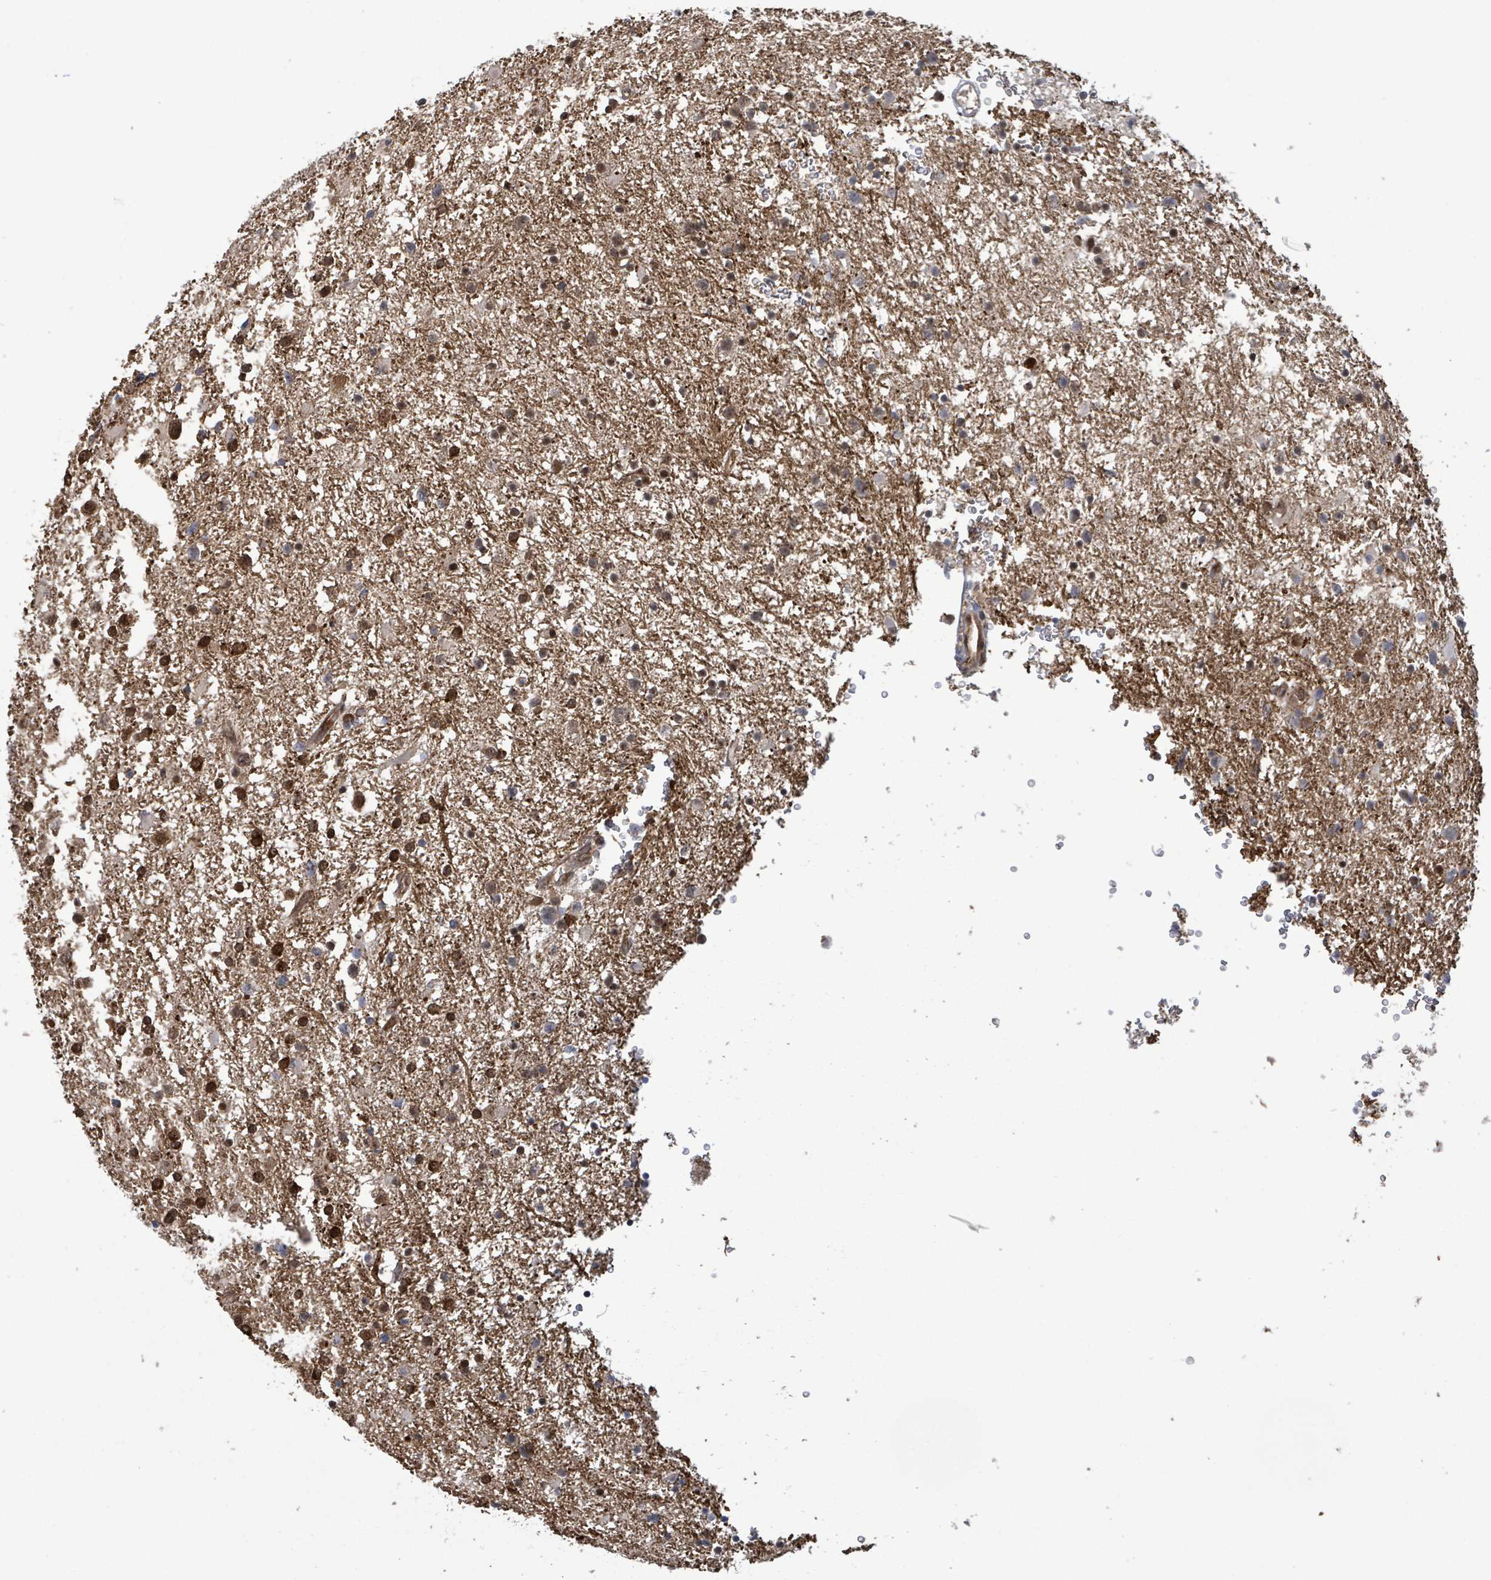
{"staining": {"intensity": "strong", "quantity": ">75%", "location": "cytoplasmic/membranous,nuclear"}, "tissue": "glioma", "cell_type": "Tumor cells", "image_type": "cancer", "snomed": [{"axis": "morphology", "description": "Glioma, malignant, Low grade"}, {"axis": "topography", "description": "Brain"}], "caption": "Glioma stained for a protein displays strong cytoplasmic/membranous and nuclear positivity in tumor cells. Using DAB (3,3'-diaminobenzidine) (brown) and hematoxylin (blue) stains, captured at high magnification using brightfield microscopy.", "gene": "KLC1", "patient": {"sex": "female", "age": 32}}